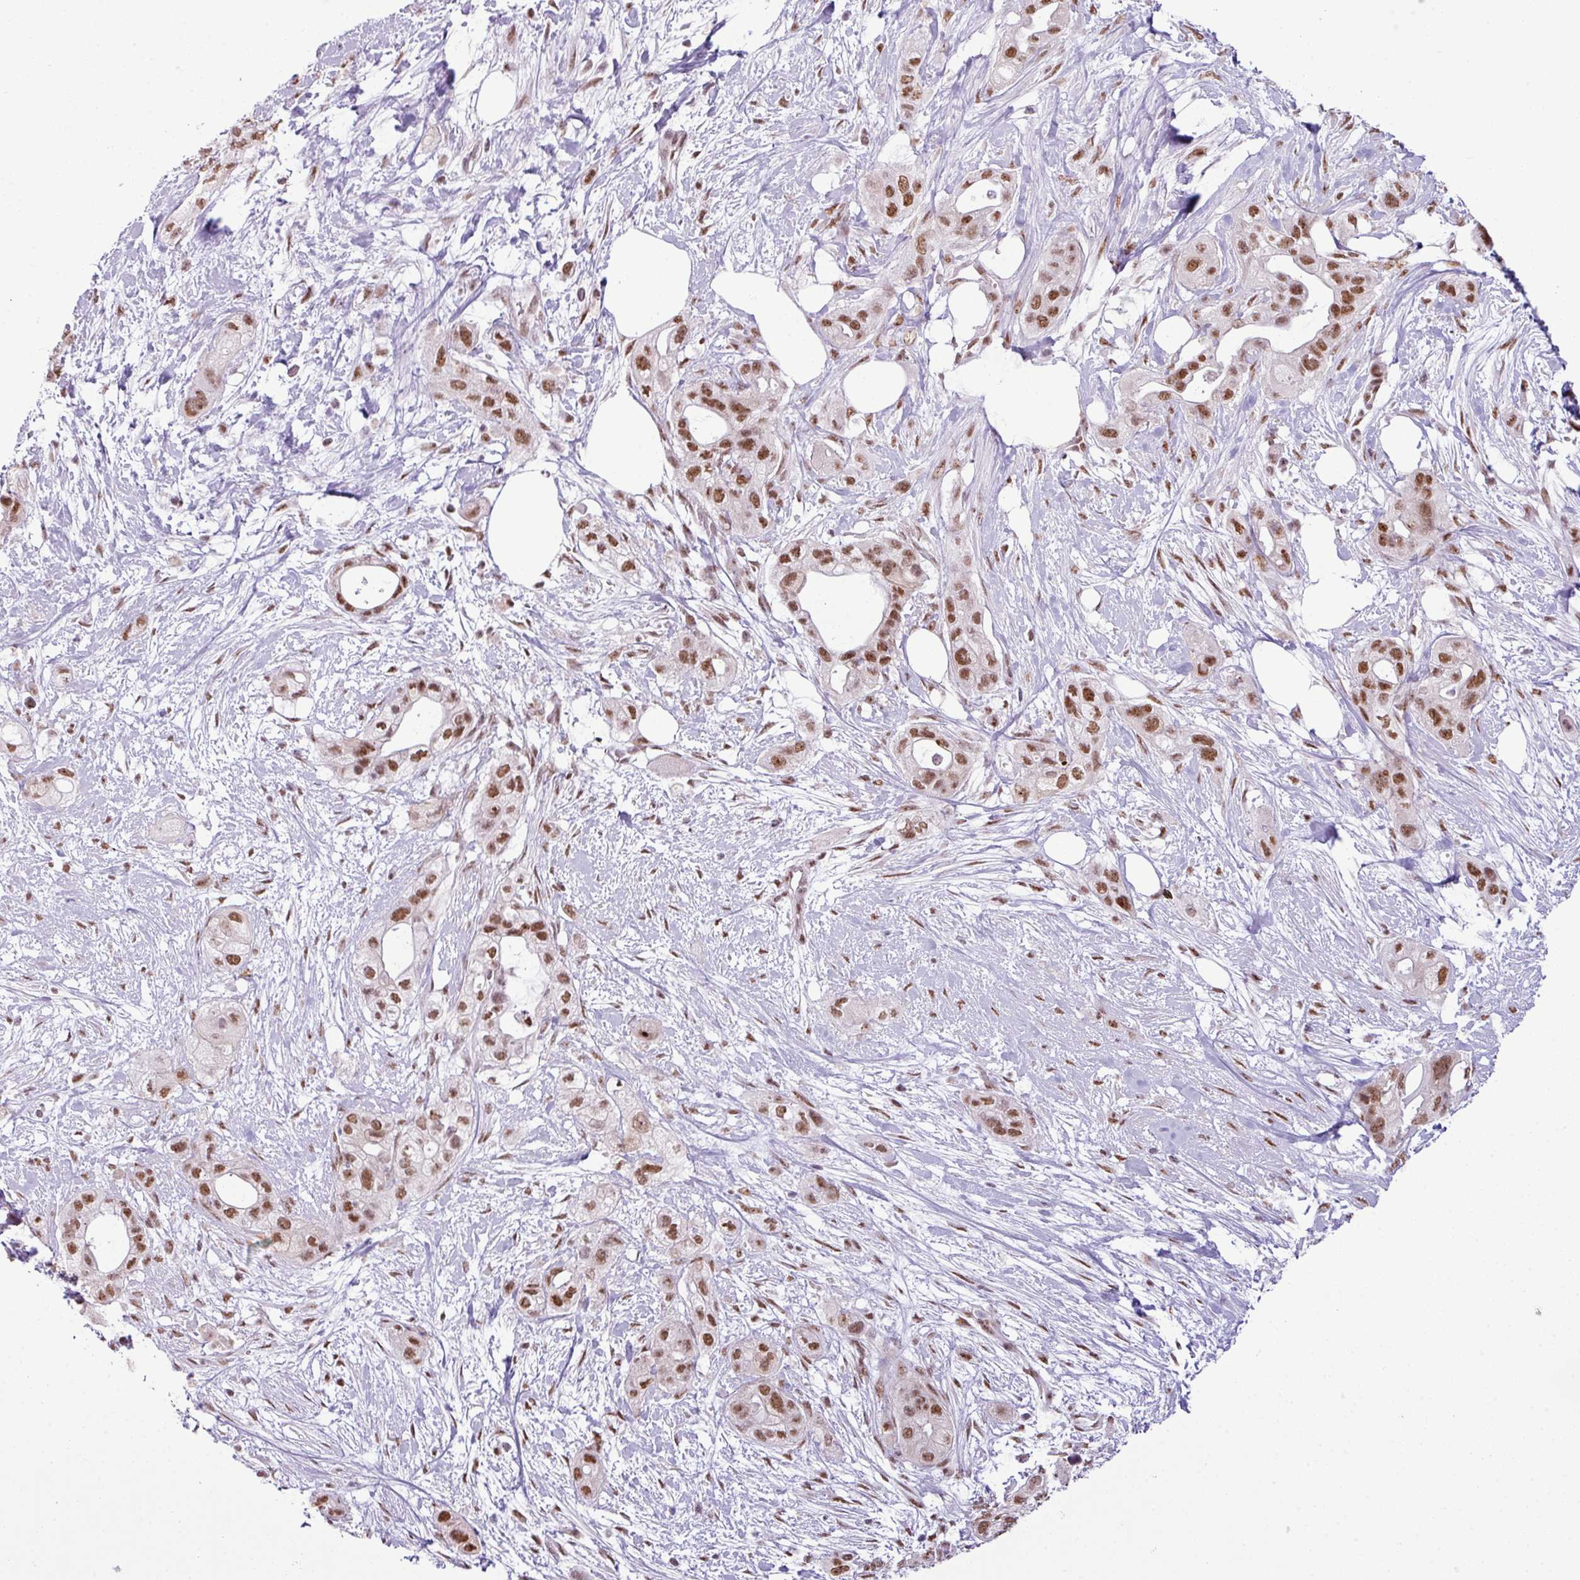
{"staining": {"intensity": "moderate", "quantity": ">75%", "location": "nuclear"}, "tissue": "pancreatic cancer", "cell_type": "Tumor cells", "image_type": "cancer", "snomed": [{"axis": "morphology", "description": "Adenocarcinoma, NOS"}, {"axis": "topography", "description": "Pancreas"}], "caption": "Immunohistochemical staining of pancreatic adenocarcinoma reveals medium levels of moderate nuclear staining in about >75% of tumor cells.", "gene": "ARL6IP4", "patient": {"sex": "male", "age": 44}}